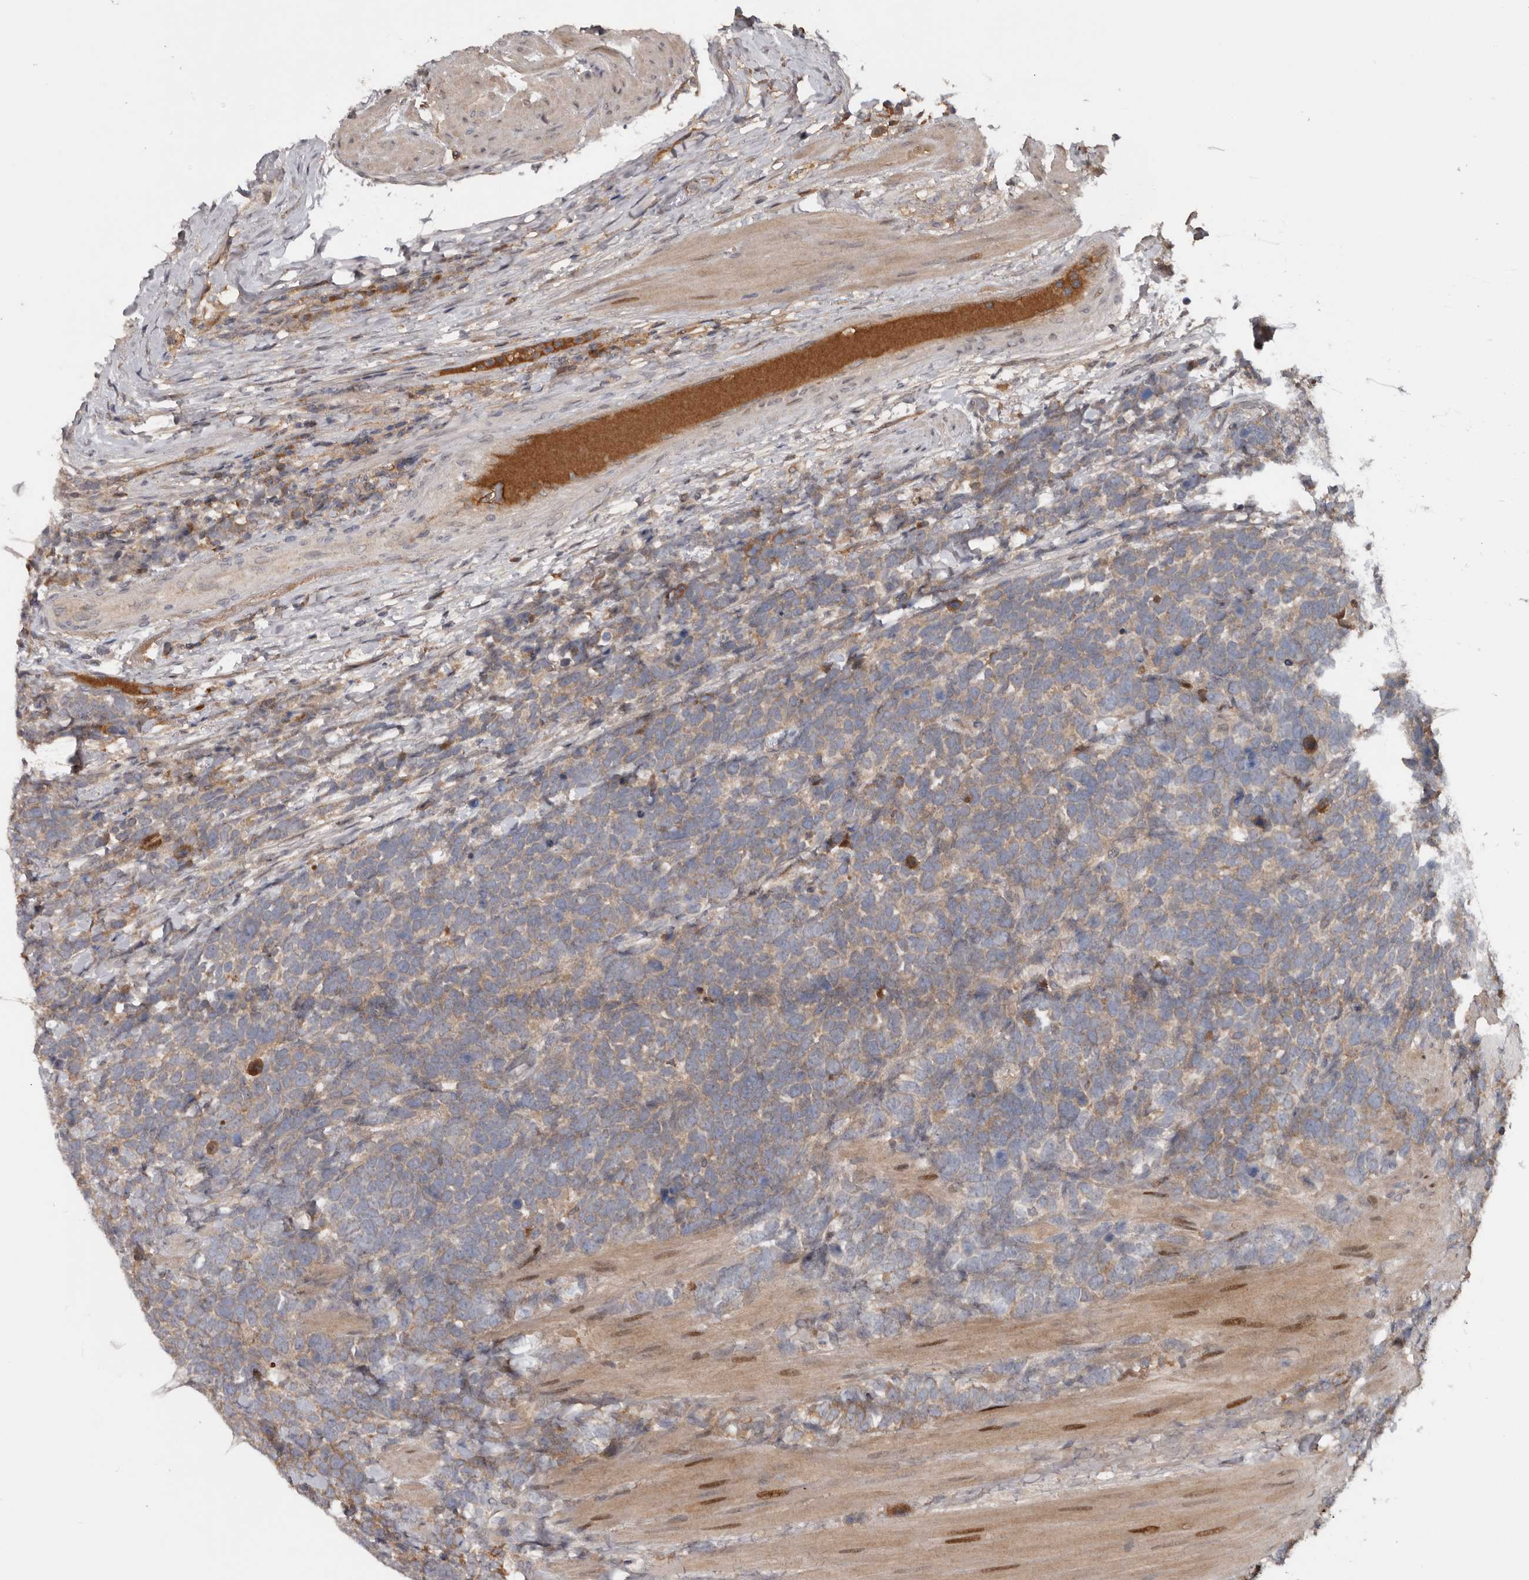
{"staining": {"intensity": "weak", "quantity": ">75%", "location": "cytoplasmic/membranous"}, "tissue": "urothelial cancer", "cell_type": "Tumor cells", "image_type": "cancer", "snomed": [{"axis": "morphology", "description": "Urothelial carcinoma, High grade"}, {"axis": "topography", "description": "Urinary bladder"}], "caption": "Protein staining reveals weak cytoplasmic/membranous staining in about >75% of tumor cells in urothelial carcinoma (high-grade). The protein of interest is shown in brown color, while the nuclei are stained blue.", "gene": "NMUR1", "patient": {"sex": "female", "age": 82}}